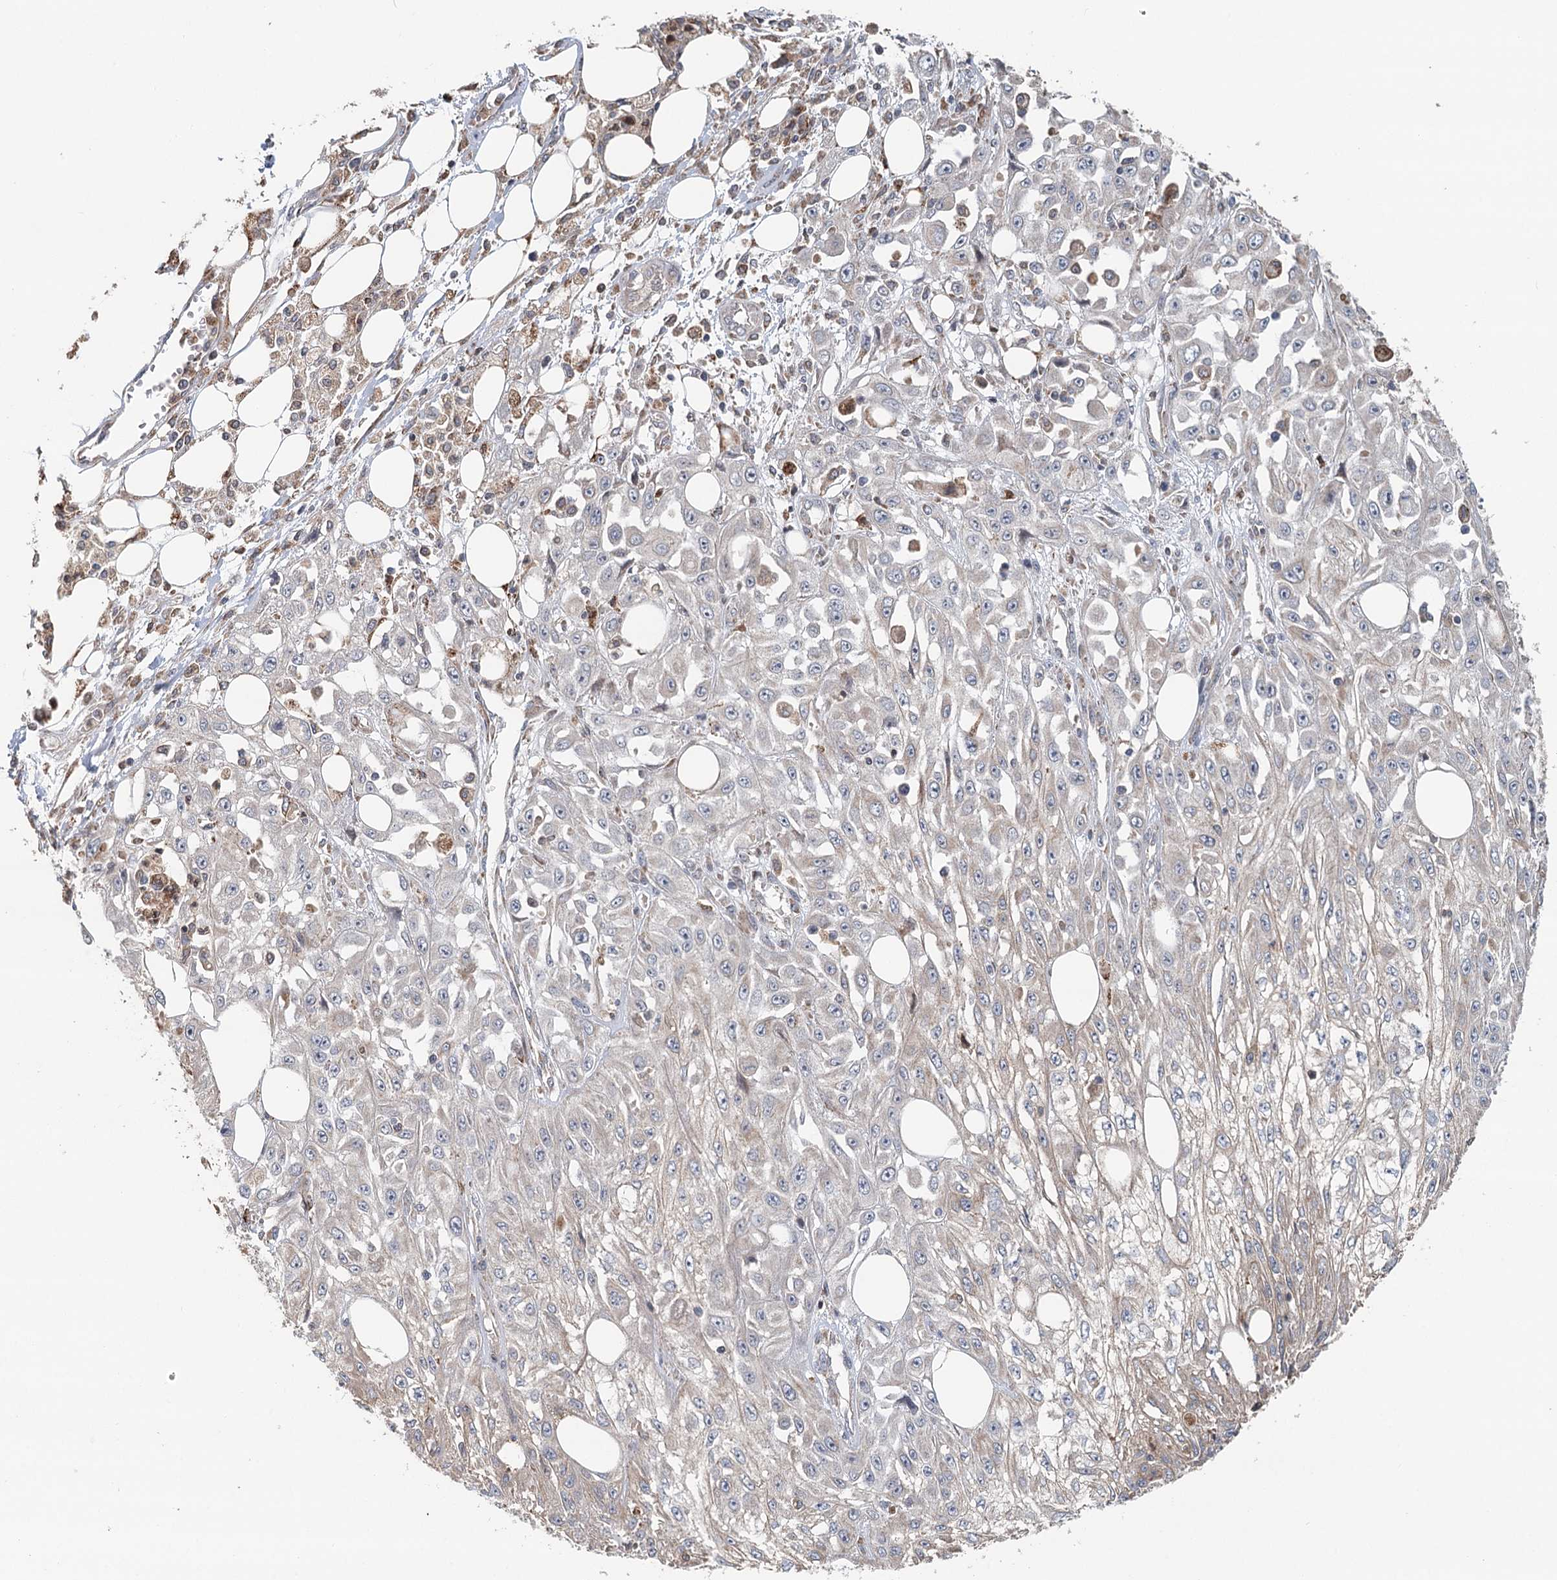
{"staining": {"intensity": "negative", "quantity": "none", "location": "none"}, "tissue": "skin cancer", "cell_type": "Tumor cells", "image_type": "cancer", "snomed": [{"axis": "morphology", "description": "Squamous cell carcinoma, NOS"}, {"axis": "morphology", "description": "Squamous cell carcinoma, metastatic, NOS"}, {"axis": "topography", "description": "Skin"}, {"axis": "topography", "description": "Lymph node"}], "caption": "Skin cancer (metastatic squamous cell carcinoma) was stained to show a protein in brown. There is no significant staining in tumor cells.", "gene": "RNF111", "patient": {"sex": "male", "age": 75}}